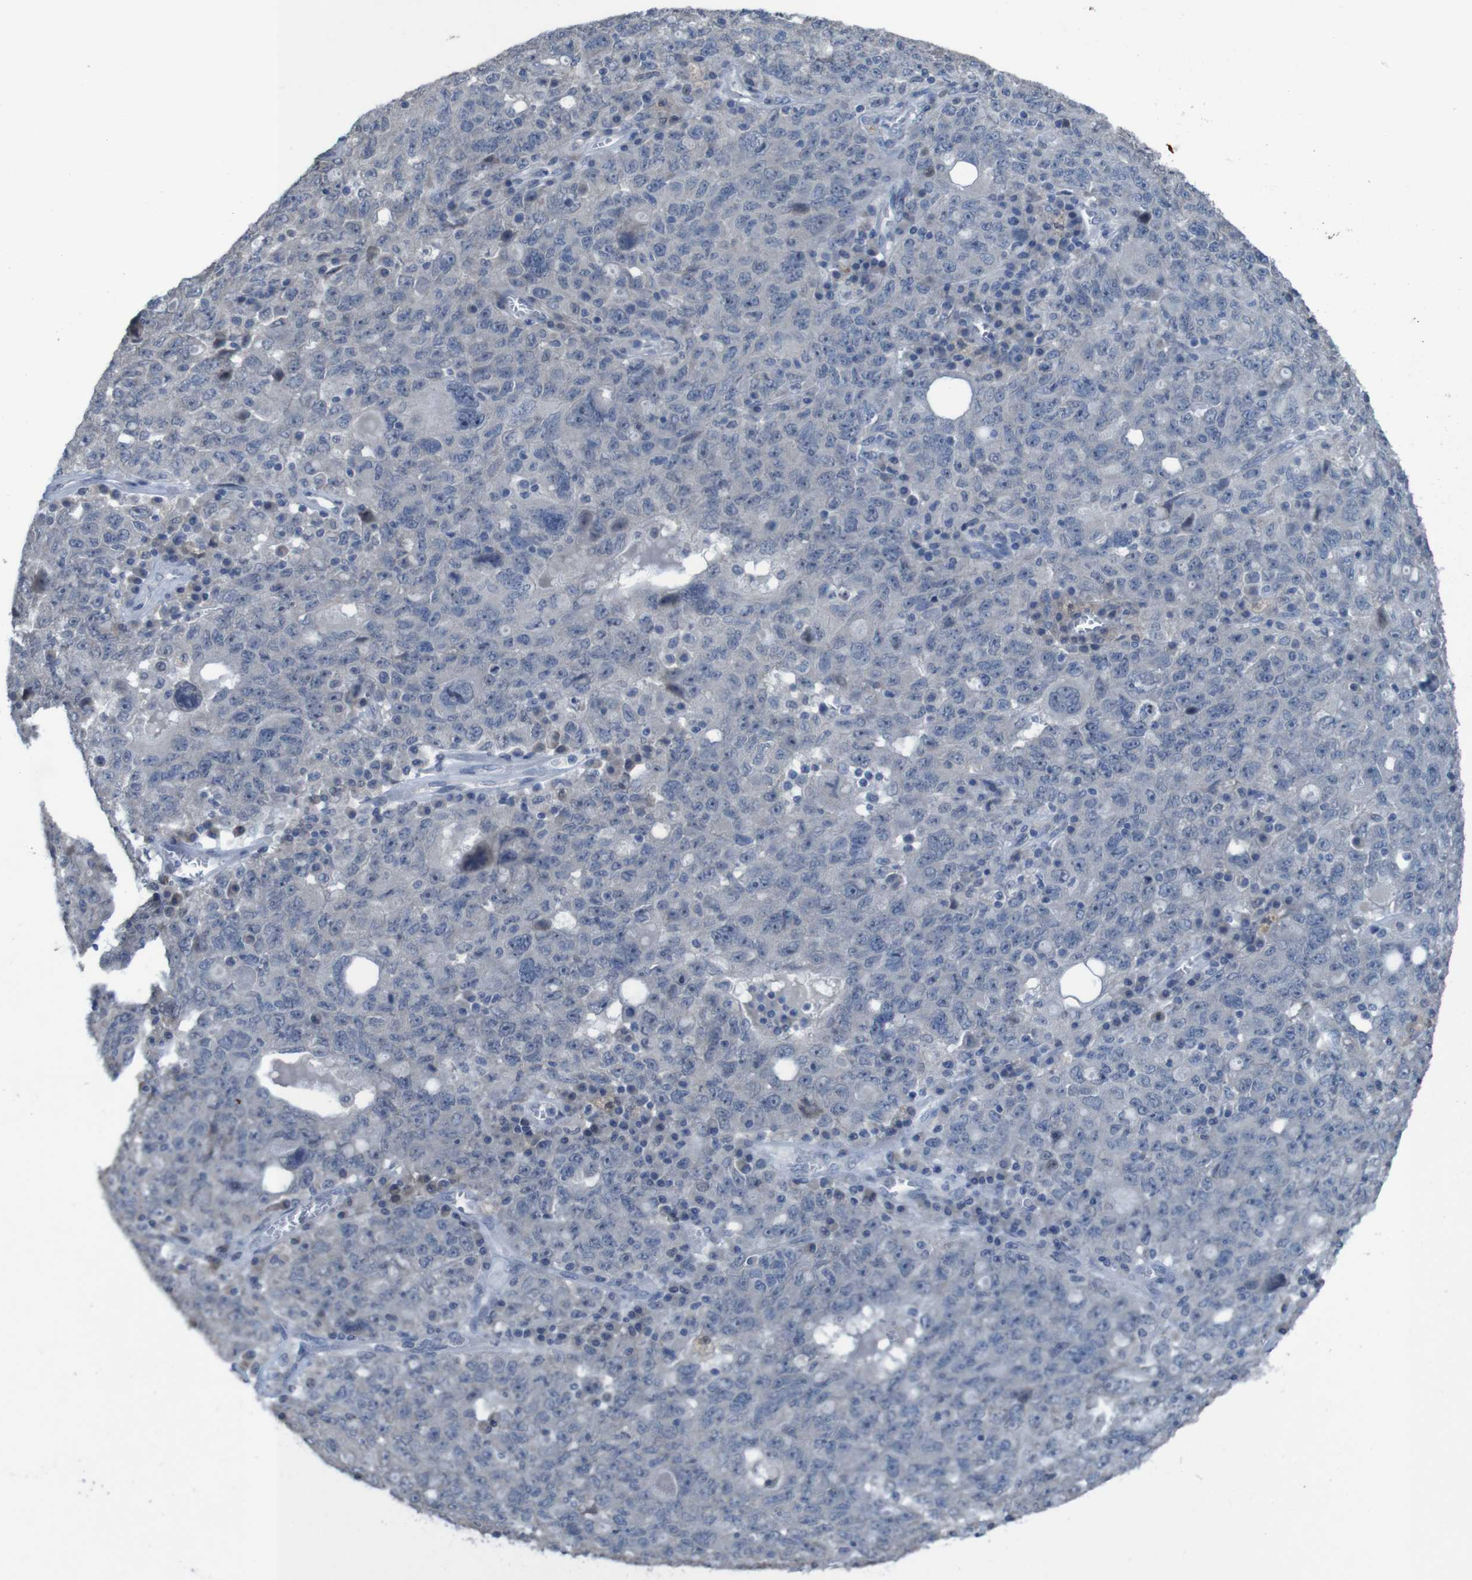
{"staining": {"intensity": "weak", "quantity": "<25%", "location": "cytoplasmic/membranous"}, "tissue": "ovarian cancer", "cell_type": "Tumor cells", "image_type": "cancer", "snomed": [{"axis": "morphology", "description": "Carcinoma, endometroid"}, {"axis": "topography", "description": "Ovary"}], "caption": "Tumor cells show no significant expression in ovarian endometroid carcinoma.", "gene": "CLDN18", "patient": {"sex": "female", "age": 62}}